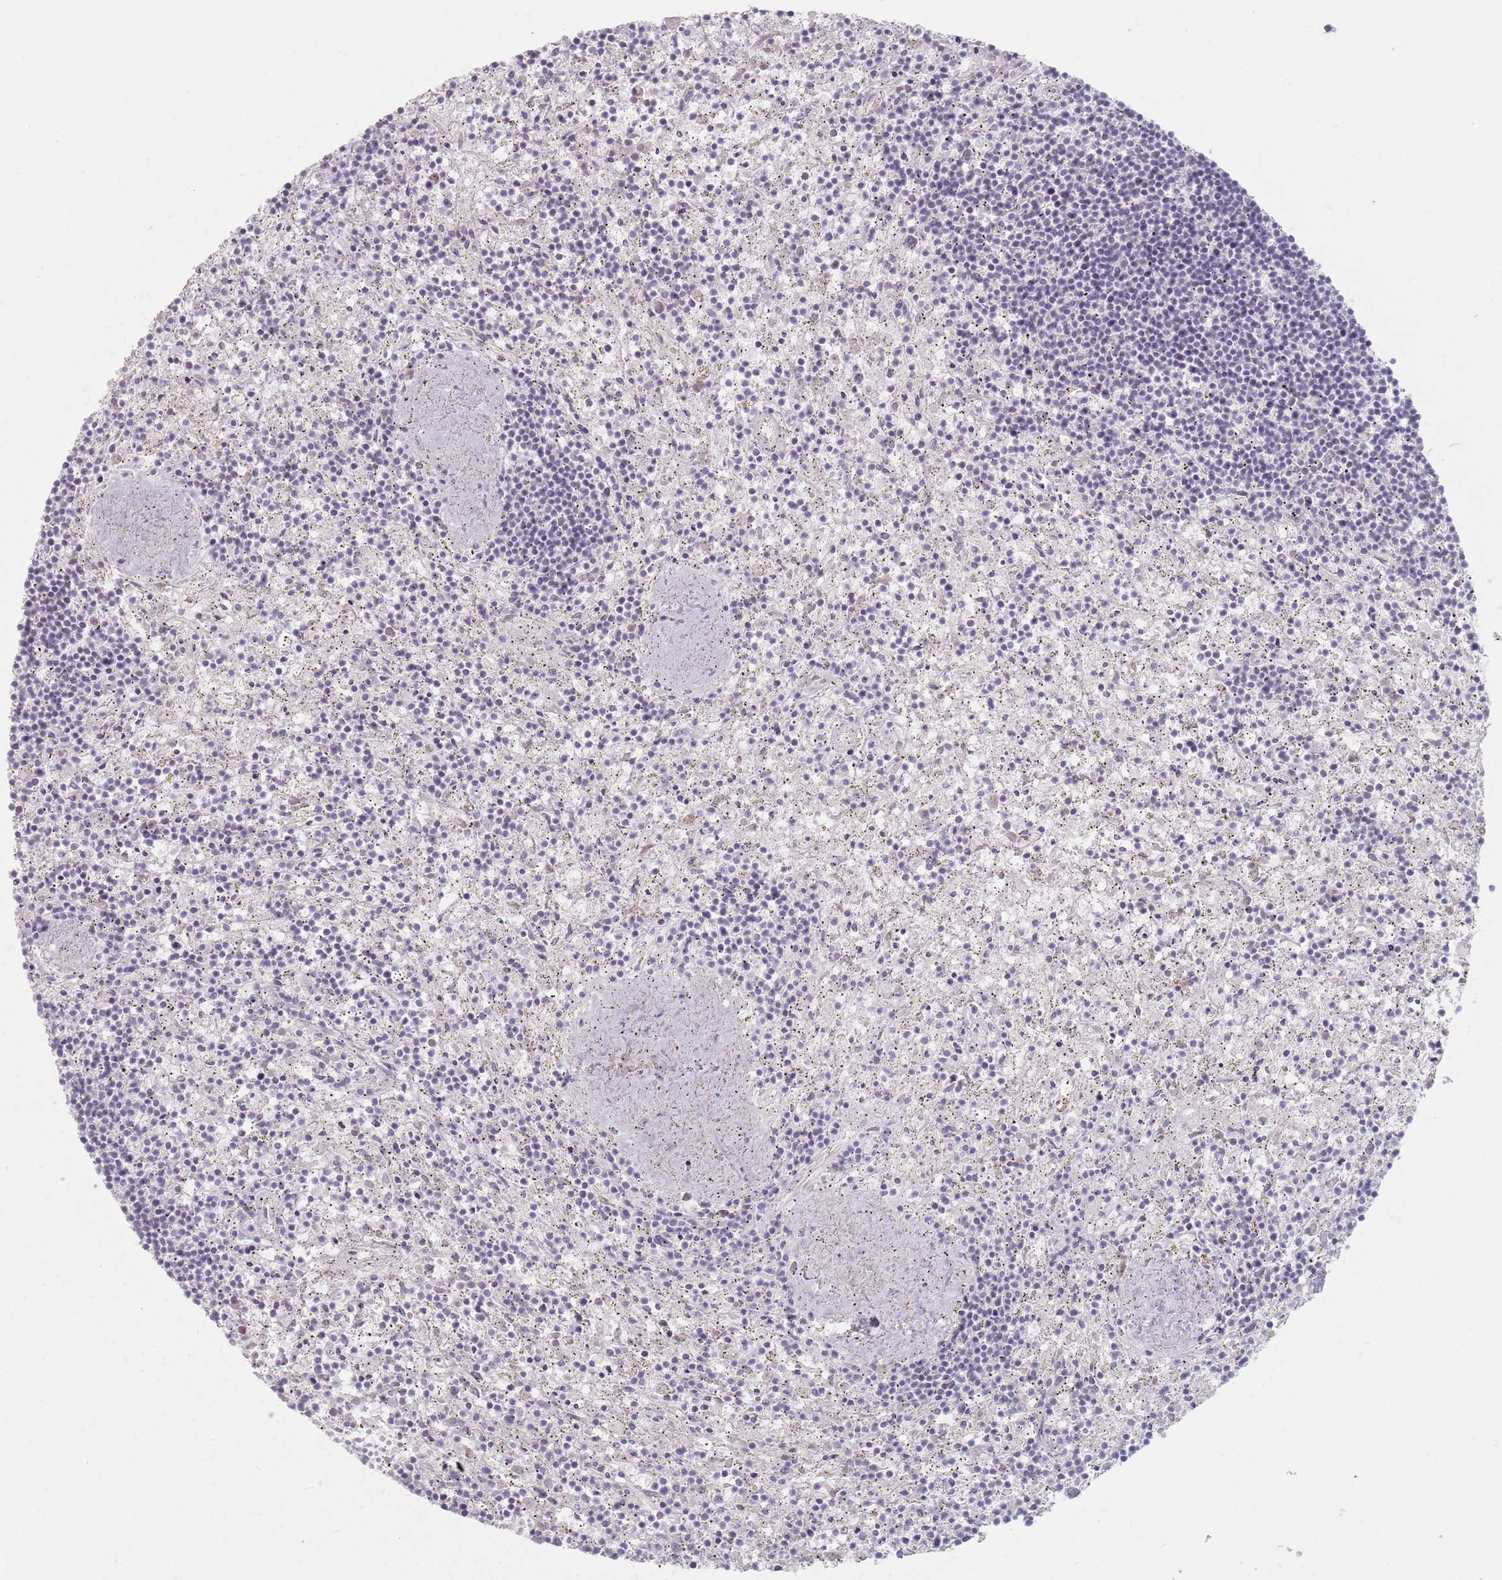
{"staining": {"intensity": "negative", "quantity": "none", "location": "none"}, "tissue": "lymphoma", "cell_type": "Tumor cells", "image_type": "cancer", "snomed": [{"axis": "morphology", "description": "Malignant lymphoma, non-Hodgkin's type, Low grade"}, {"axis": "topography", "description": "Spleen"}], "caption": "An image of malignant lymphoma, non-Hodgkin's type (low-grade) stained for a protein shows no brown staining in tumor cells. The staining is performed using DAB brown chromogen with nuclei counter-stained in using hematoxylin.", "gene": "PKD2L2", "patient": {"sex": "male", "age": 76}}